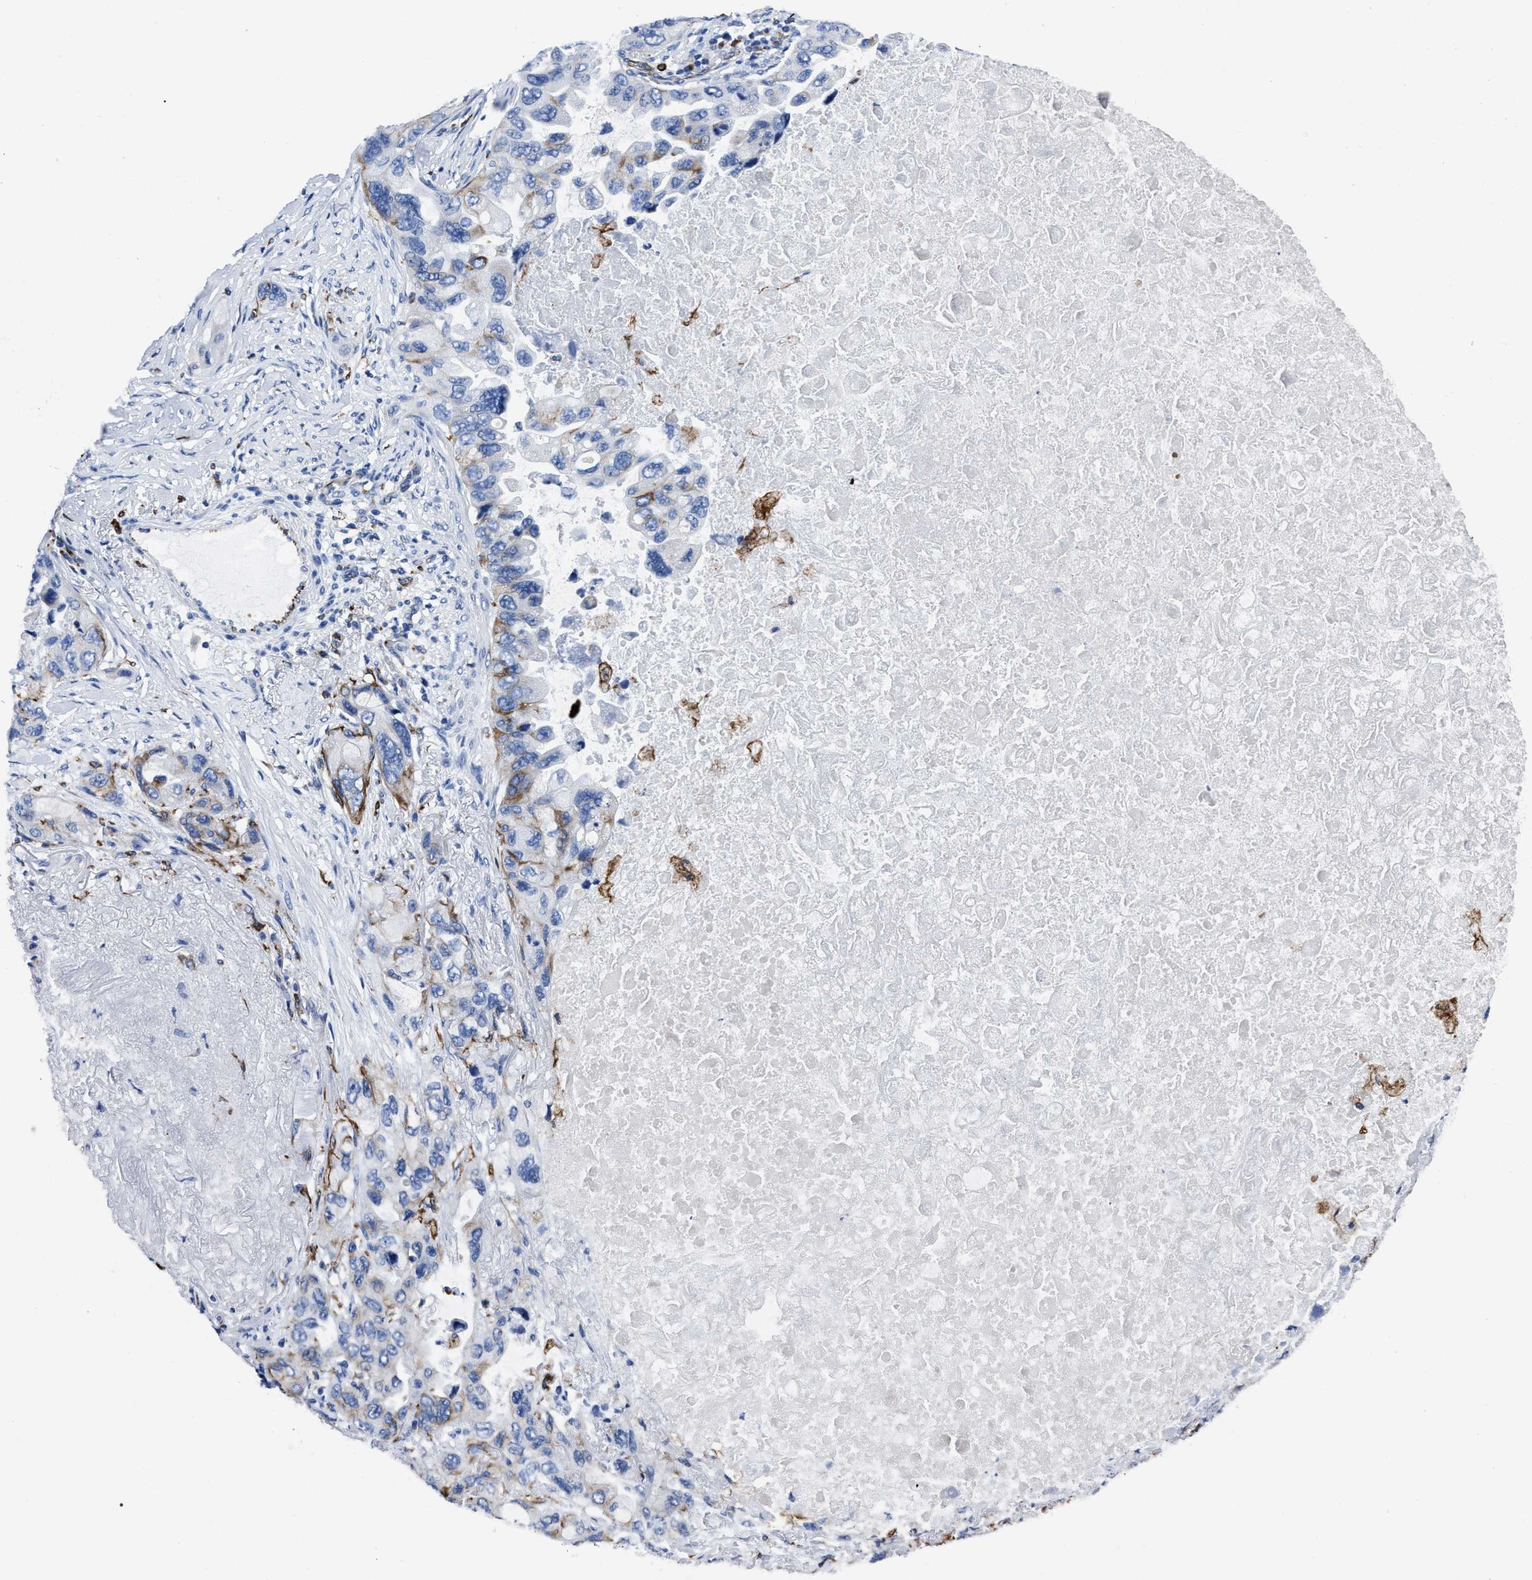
{"staining": {"intensity": "negative", "quantity": "none", "location": "none"}, "tissue": "lung cancer", "cell_type": "Tumor cells", "image_type": "cancer", "snomed": [{"axis": "morphology", "description": "Squamous cell carcinoma, NOS"}, {"axis": "topography", "description": "Lung"}], "caption": "Immunohistochemistry of lung cancer reveals no expression in tumor cells.", "gene": "OR10G3", "patient": {"sex": "female", "age": 73}}